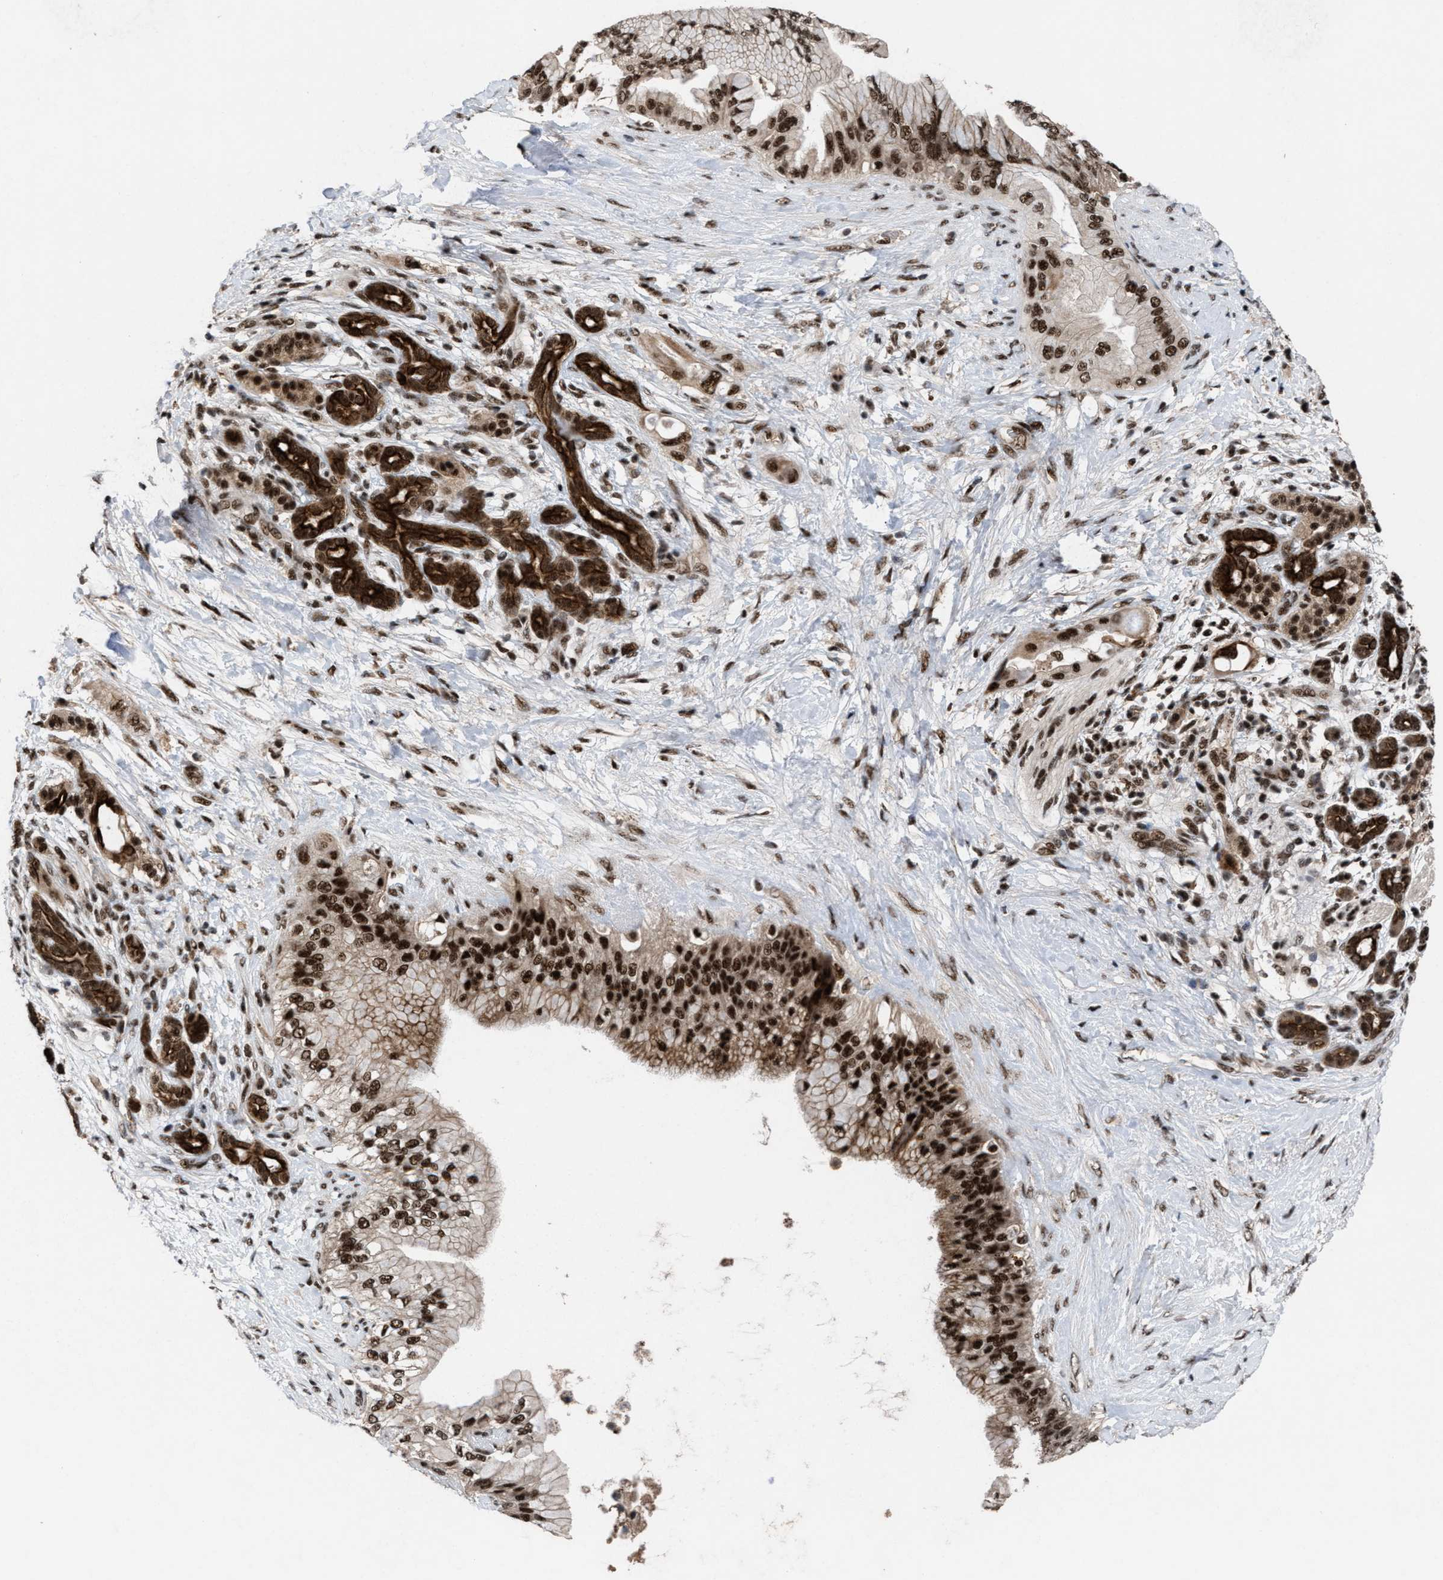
{"staining": {"intensity": "strong", "quantity": ">75%", "location": "cytoplasmic/membranous,nuclear"}, "tissue": "pancreatic cancer", "cell_type": "Tumor cells", "image_type": "cancer", "snomed": [{"axis": "morphology", "description": "Adenocarcinoma, NOS"}, {"axis": "topography", "description": "Pancreas"}], "caption": "Tumor cells exhibit strong cytoplasmic/membranous and nuclear staining in approximately >75% of cells in pancreatic cancer.", "gene": "PRPF4", "patient": {"sex": "male", "age": 59}}